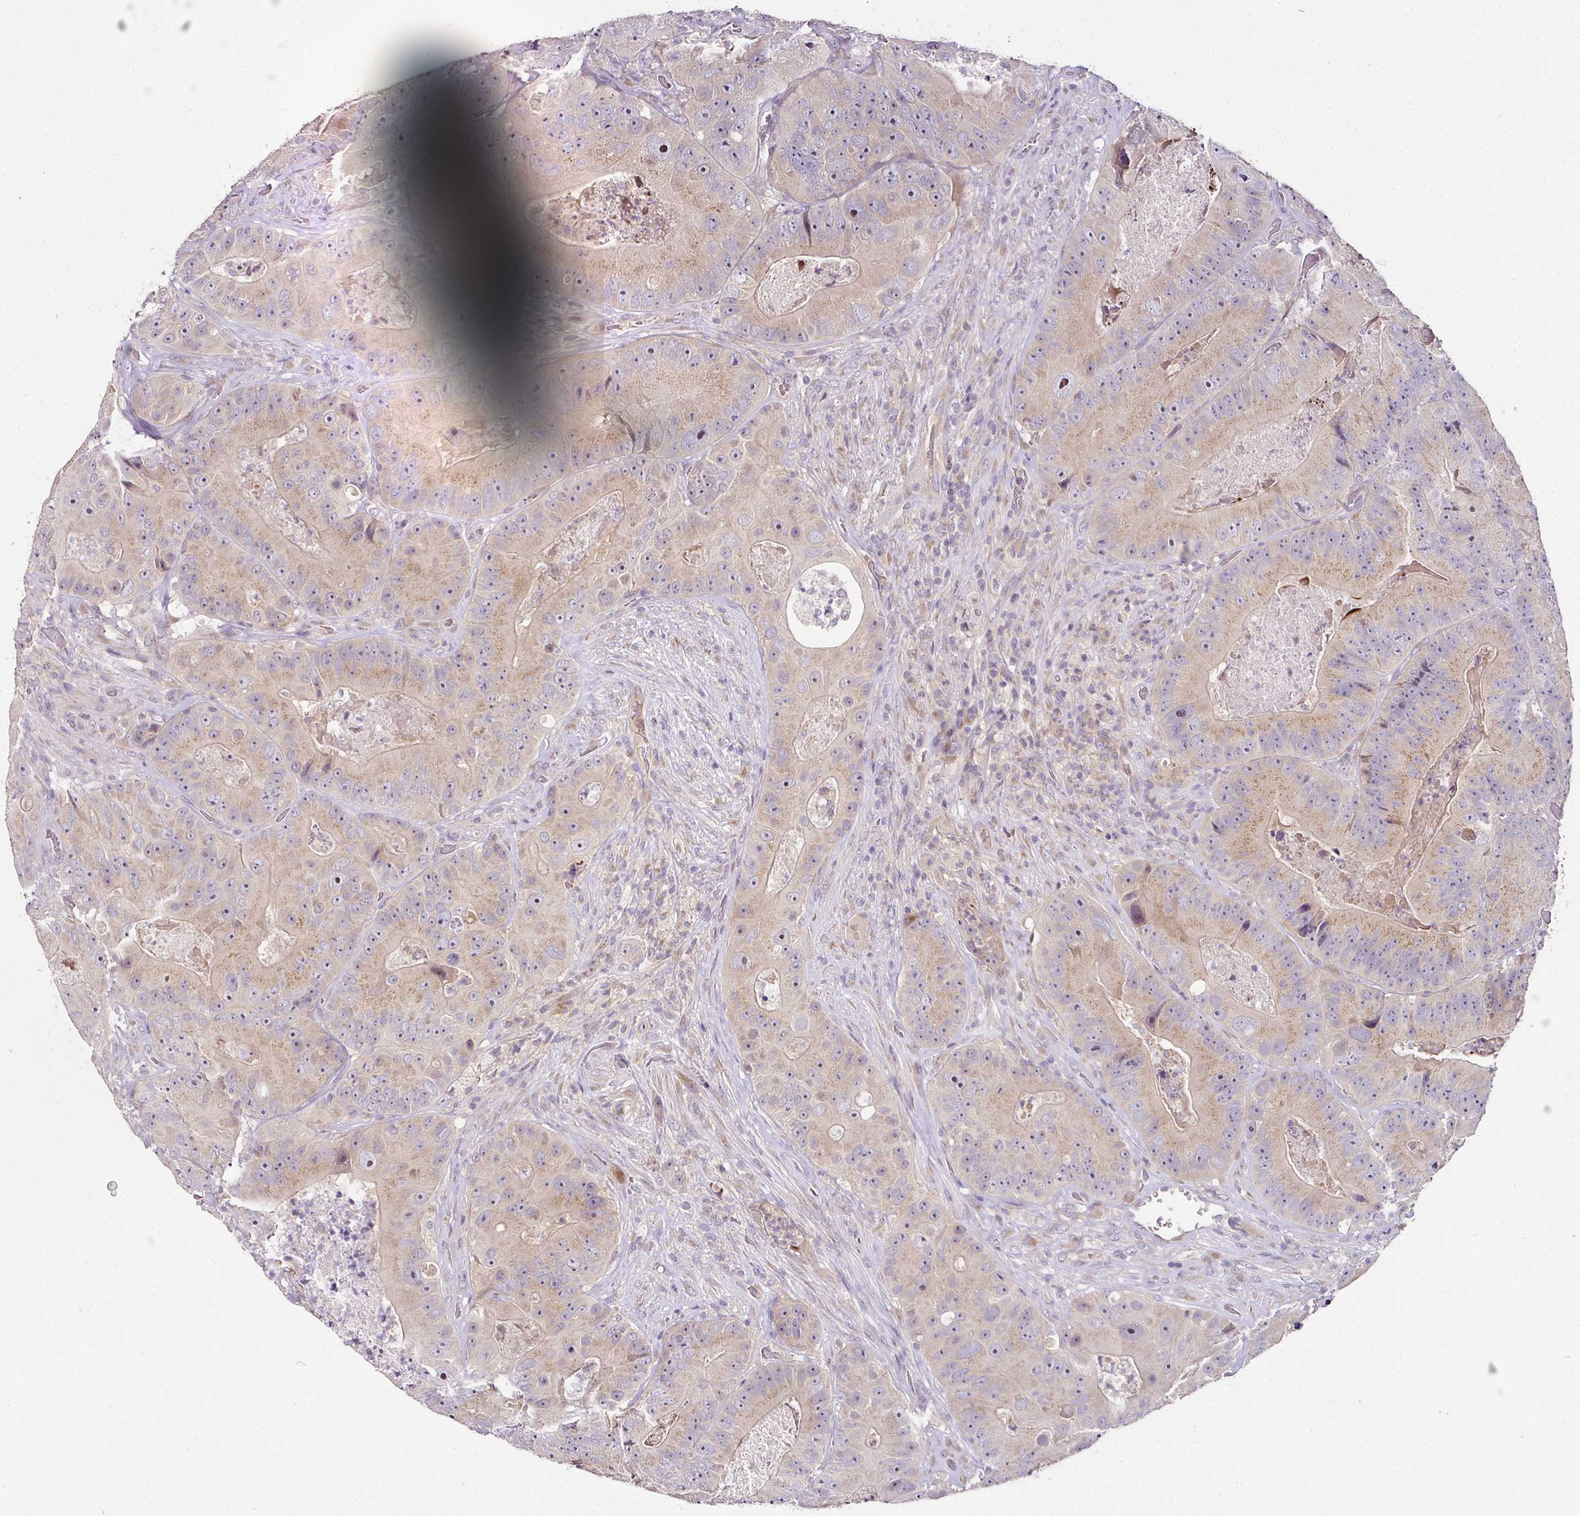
{"staining": {"intensity": "moderate", "quantity": "25%-75%", "location": "cytoplasmic/membranous"}, "tissue": "colorectal cancer", "cell_type": "Tumor cells", "image_type": "cancer", "snomed": [{"axis": "morphology", "description": "Adenocarcinoma, NOS"}, {"axis": "topography", "description": "Colon"}], "caption": "Colorectal adenocarcinoma stained with a protein marker demonstrates moderate staining in tumor cells.", "gene": "SKIC2", "patient": {"sex": "female", "age": 86}}